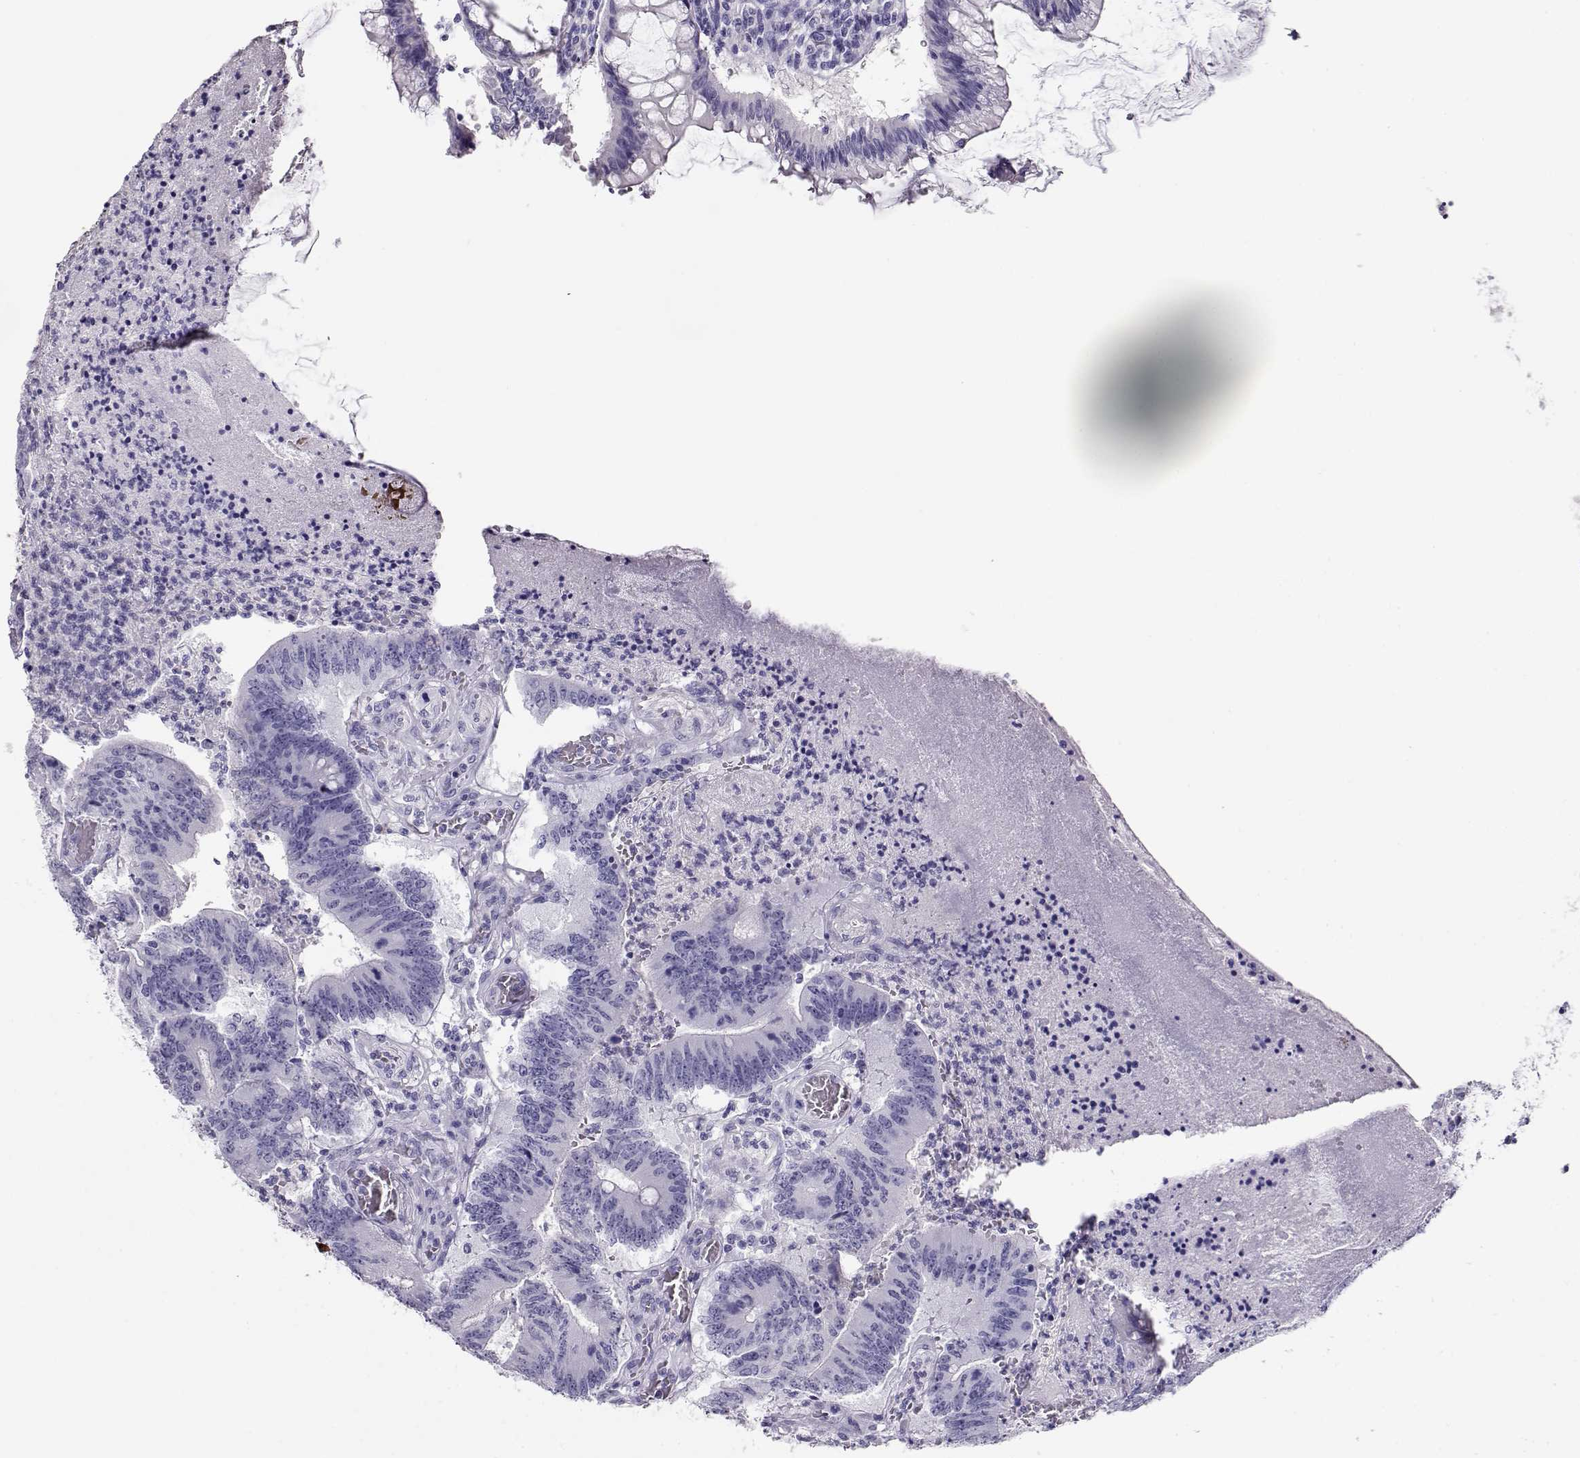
{"staining": {"intensity": "negative", "quantity": "none", "location": "none"}, "tissue": "colorectal cancer", "cell_type": "Tumor cells", "image_type": "cancer", "snomed": [{"axis": "morphology", "description": "Adenocarcinoma, NOS"}, {"axis": "topography", "description": "Colon"}], "caption": "Adenocarcinoma (colorectal) stained for a protein using immunohistochemistry (IHC) shows no positivity tumor cells.", "gene": "CRX", "patient": {"sex": "female", "age": 70}}